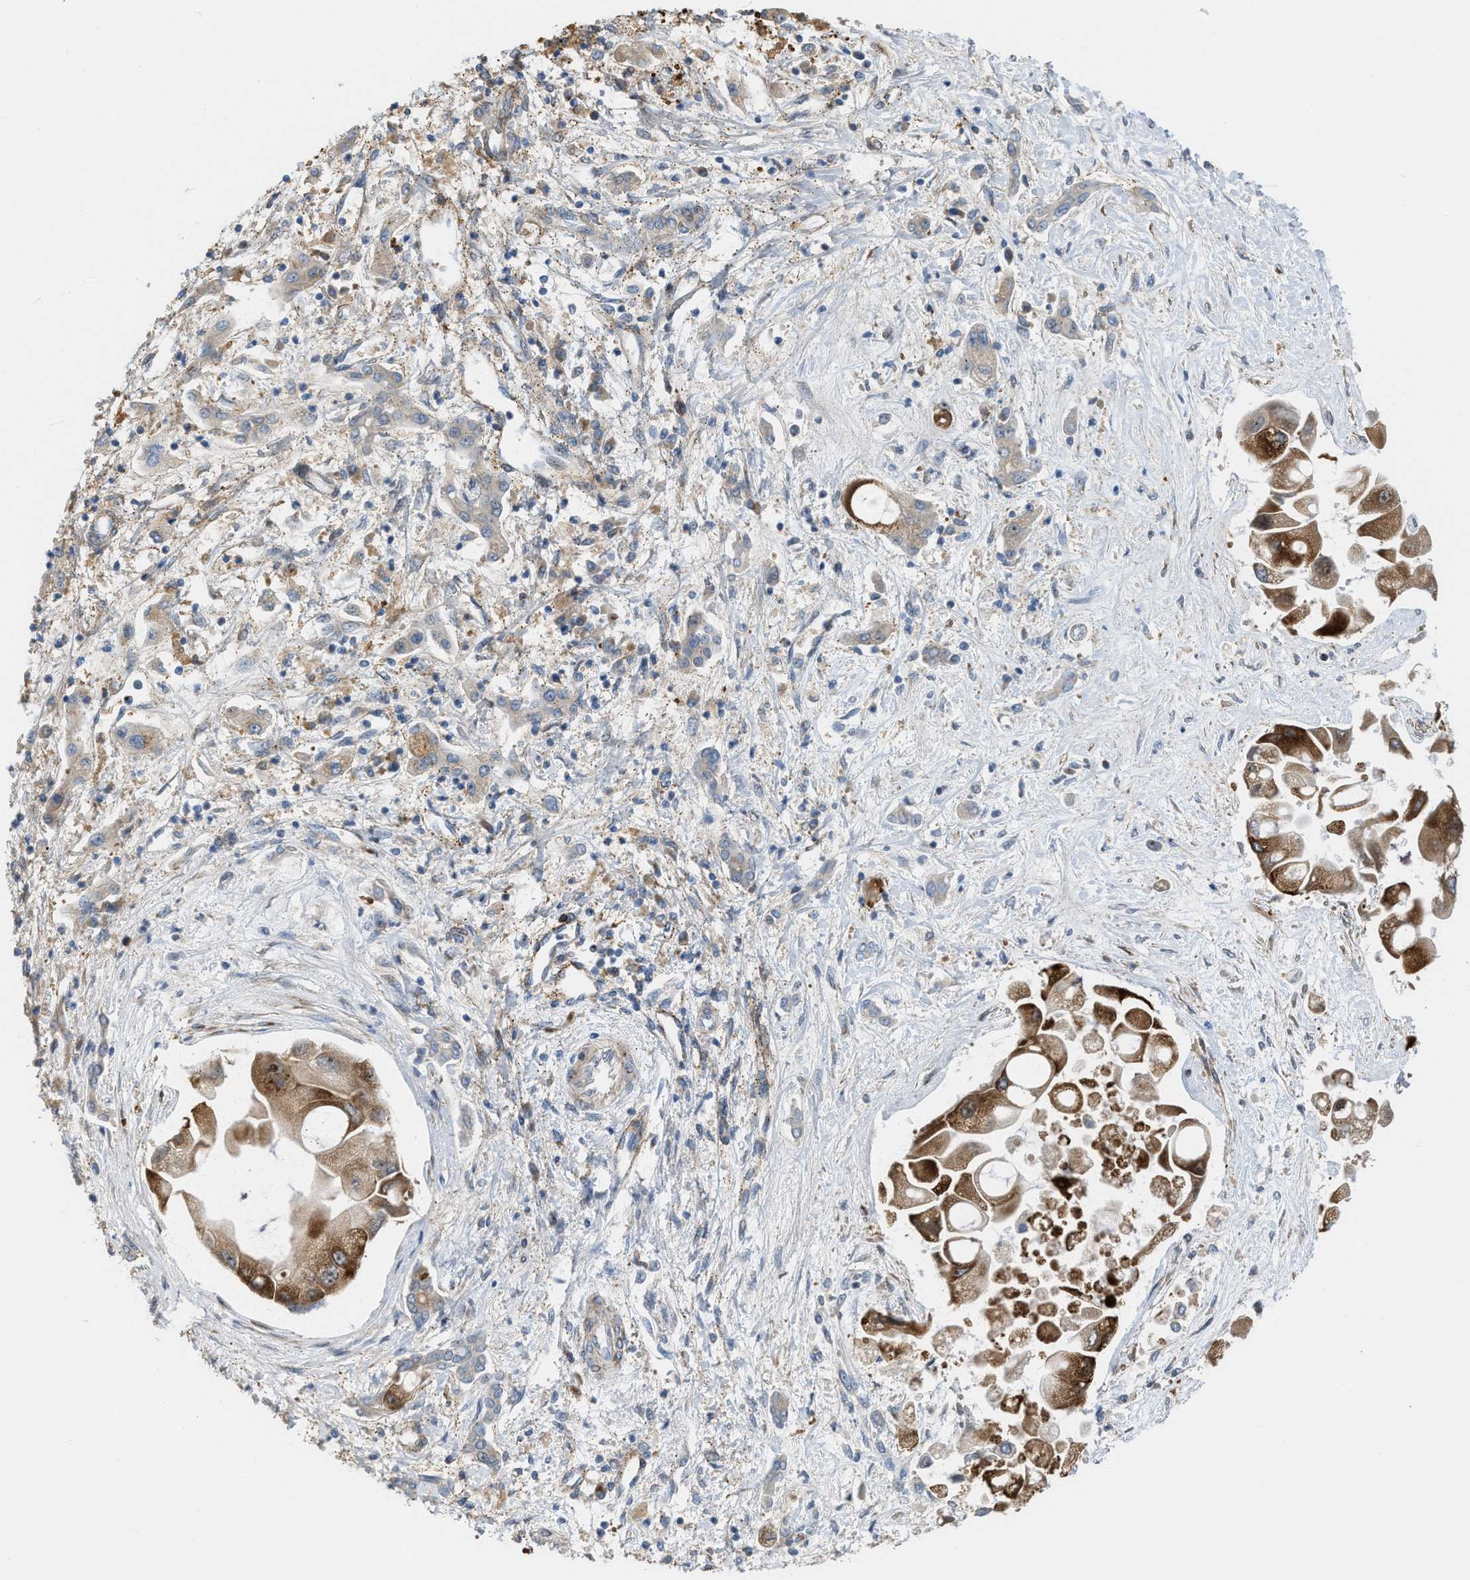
{"staining": {"intensity": "moderate", "quantity": ">75%", "location": "cytoplasmic/membranous"}, "tissue": "liver cancer", "cell_type": "Tumor cells", "image_type": "cancer", "snomed": [{"axis": "morphology", "description": "Cholangiocarcinoma"}, {"axis": "topography", "description": "Liver"}], "caption": "Immunohistochemistry (IHC) staining of cholangiocarcinoma (liver), which demonstrates medium levels of moderate cytoplasmic/membranous positivity in approximately >75% of tumor cells indicating moderate cytoplasmic/membranous protein staining. The staining was performed using DAB (3,3'-diaminobenzidine) (brown) for protein detection and nuclei were counterstained in hematoxylin (blue).", "gene": "DIPK1A", "patient": {"sex": "male", "age": 50}}